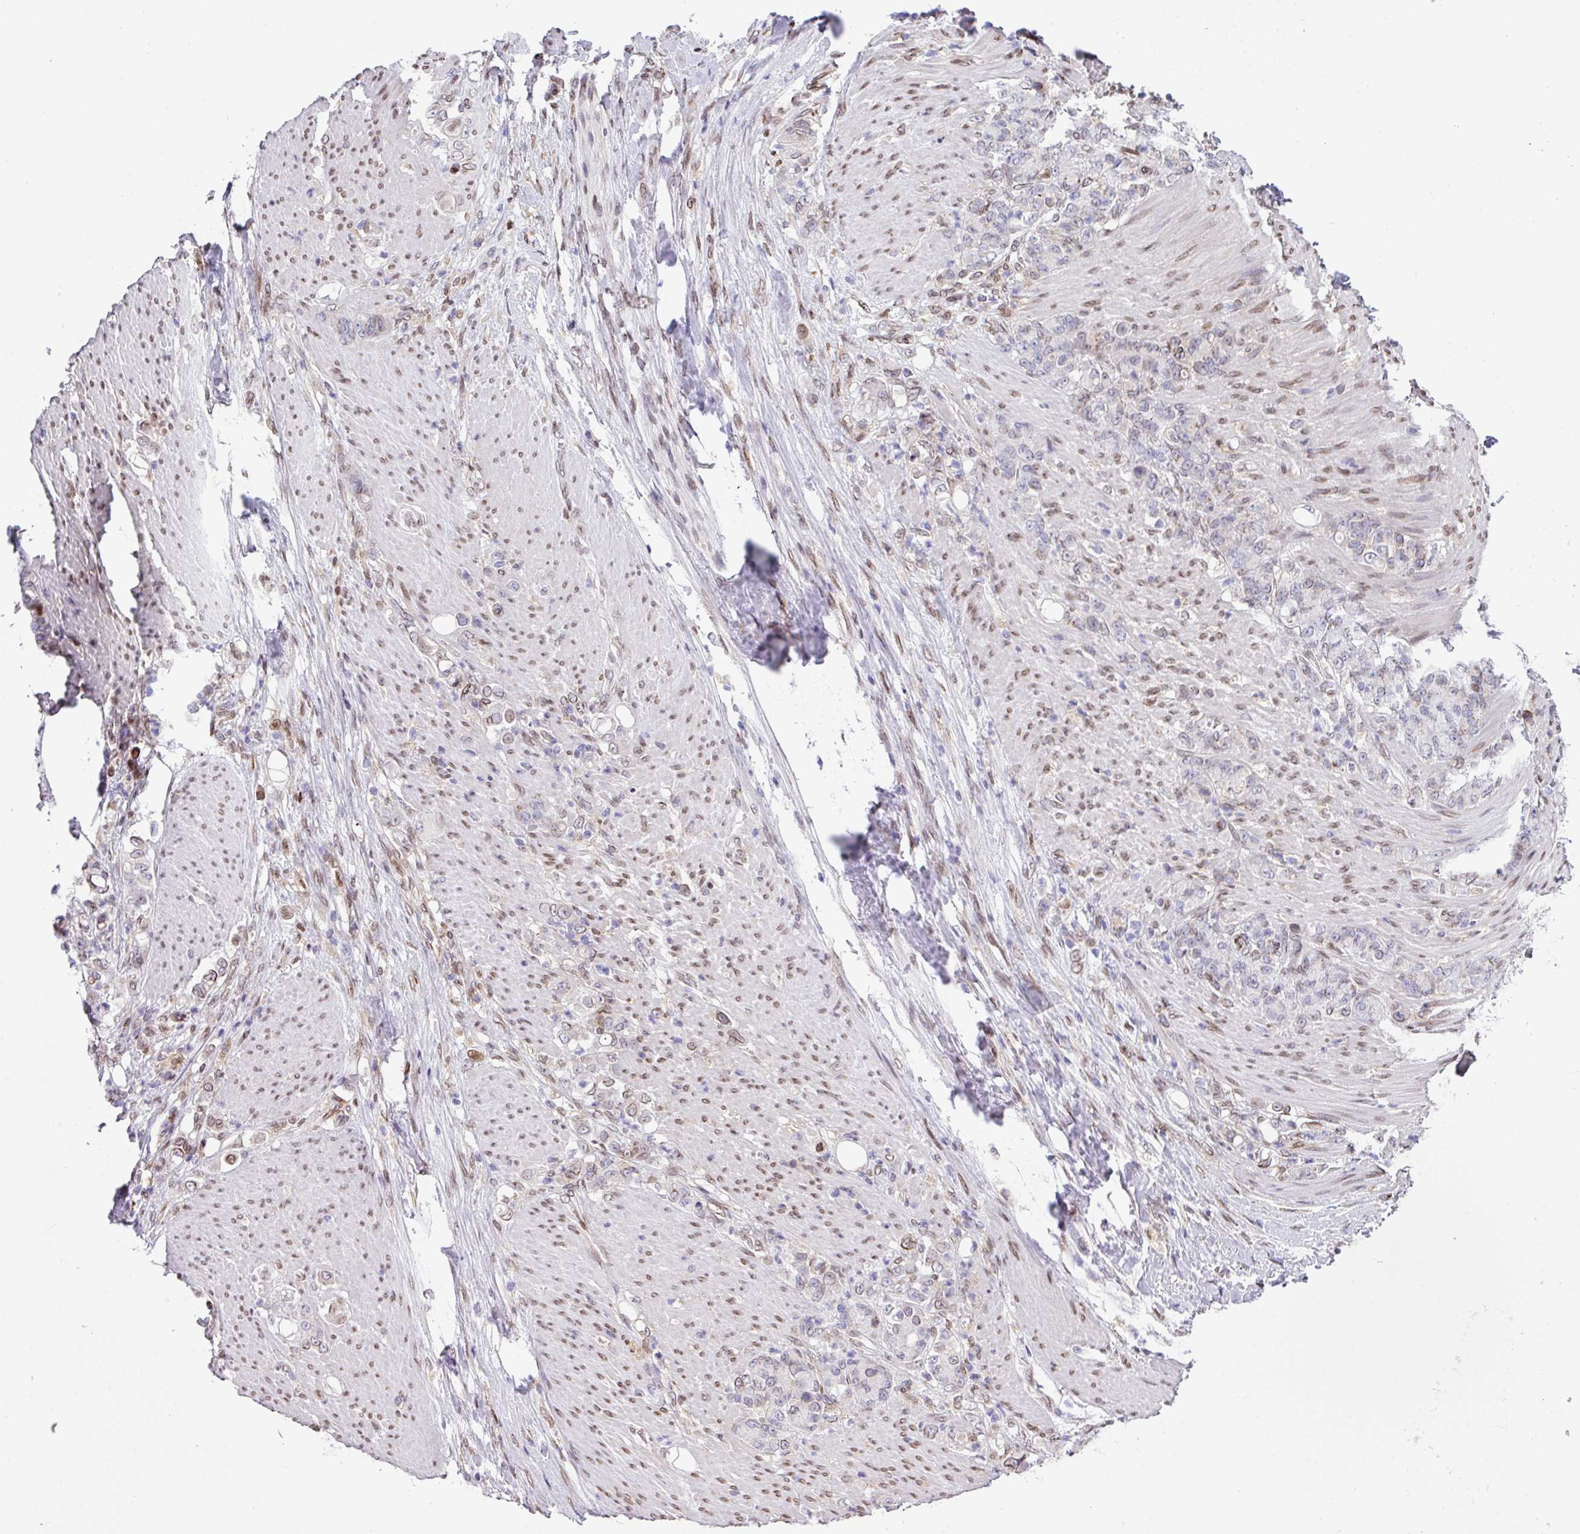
{"staining": {"intensity": "negative", "quantity": "none", "location": "none"}, "tissue": "stomach cancer", "cell_type": "Tumor cells", "image_type": "cancer", "snomed": [{"axis": "morphology", "description": "Adenocarcinoma, NOS"}, {"axis": "topography", "description": "Stomach"}], "caption": "Tumor cells show no significant protein staining in stomach cancer (adenocarcinoma).", "gene": "PLK1", "patient": {"sex": "female", "age": 79}}